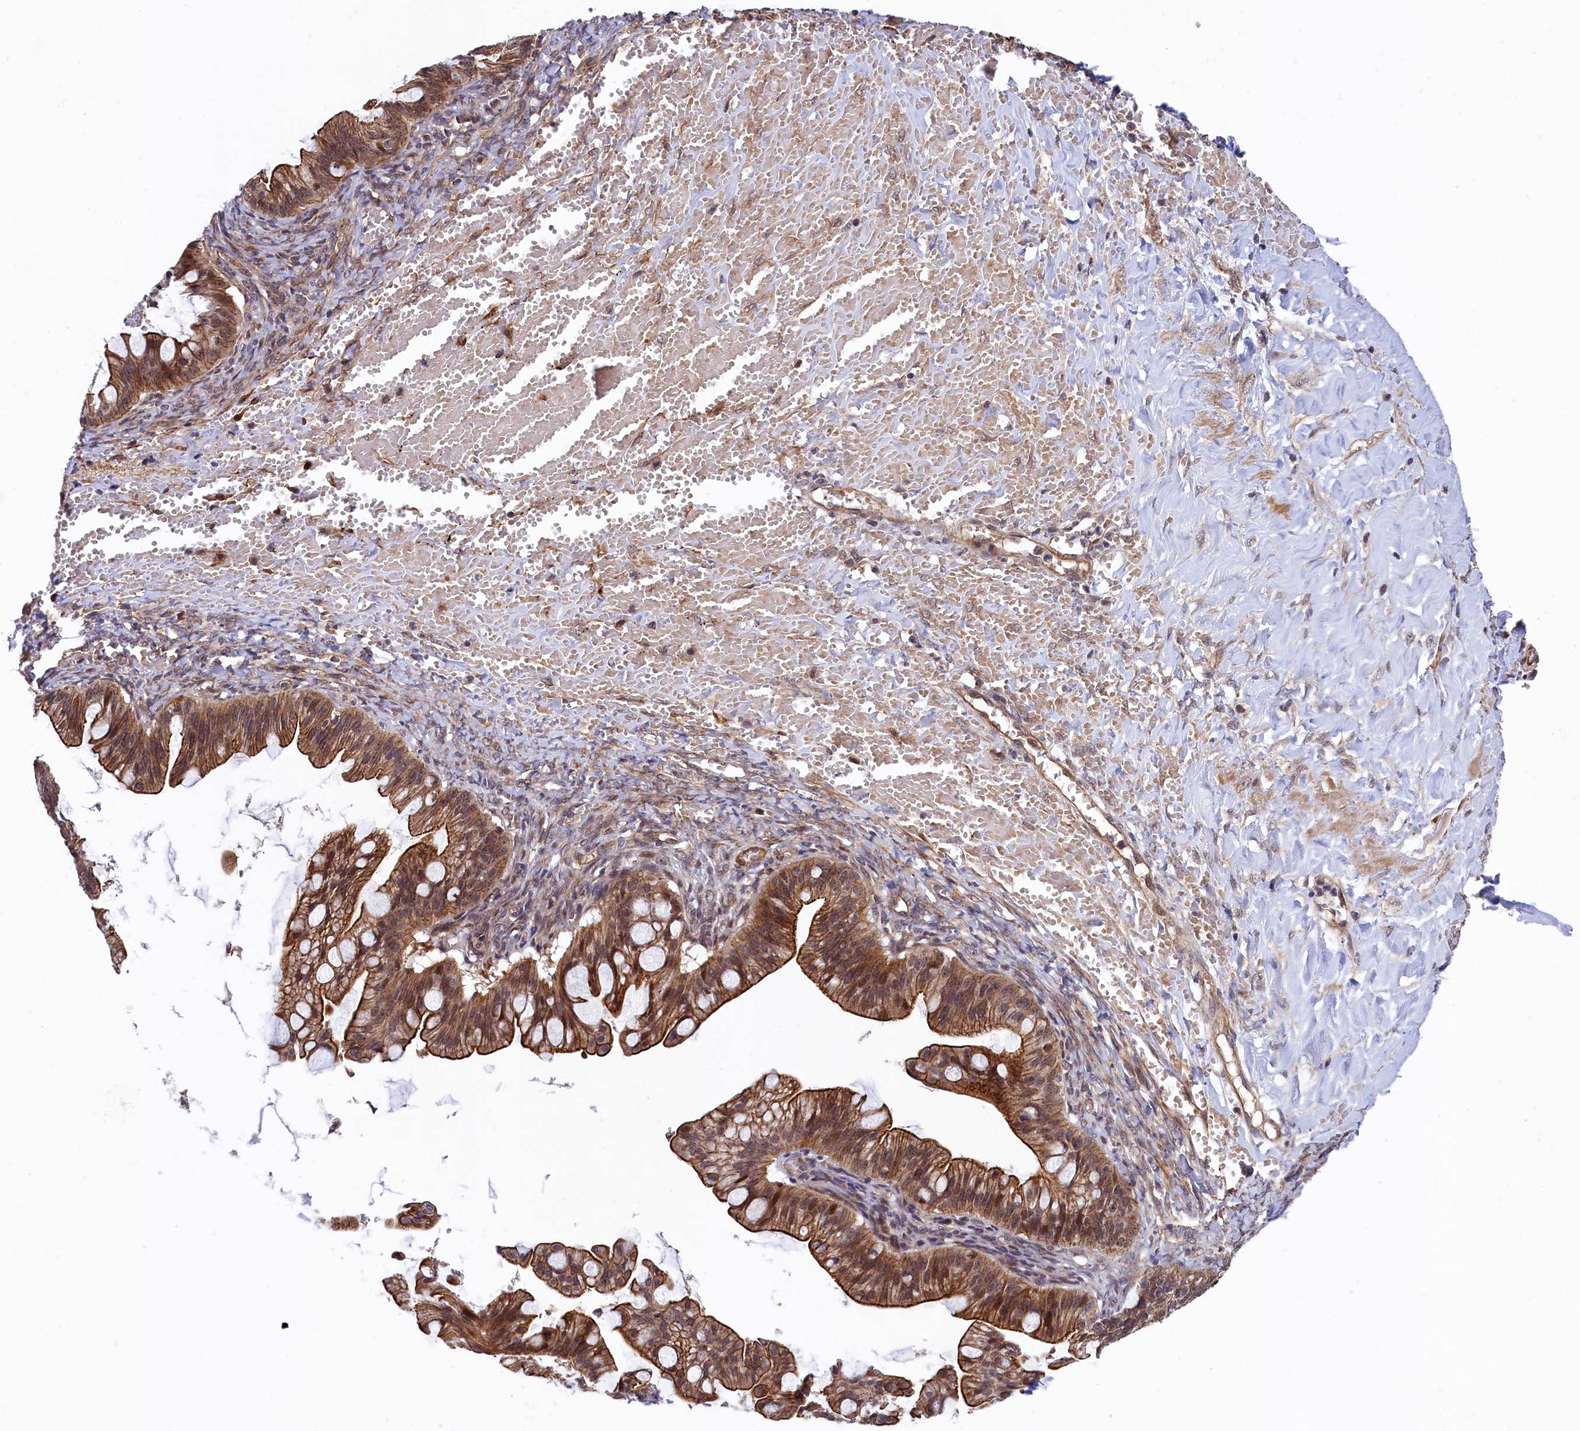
{"staining": {"intensity": "moderate", "quantity": ">75%", "location": "cytoplasmic/membranous"}, "tissue": "ovarian cancer", "cell_type": "Tumor cells", "image_type": "cancer", "snomed": [{"axis": "morphology", "description": "Cystadenocarcinoma, mucinous, NOS"}, {"axis": "topography", "description": "Ovary"}], "caption": "Immunohistochemistry of ovarian mucinous cystadenocarcinoma demonstrates medium levels of moderate cytoplasmic/membranous staining in approximately >75% of tumor cells.", "gene": "ARL14EP", "patient": {"sex": "female", "age": 73}}